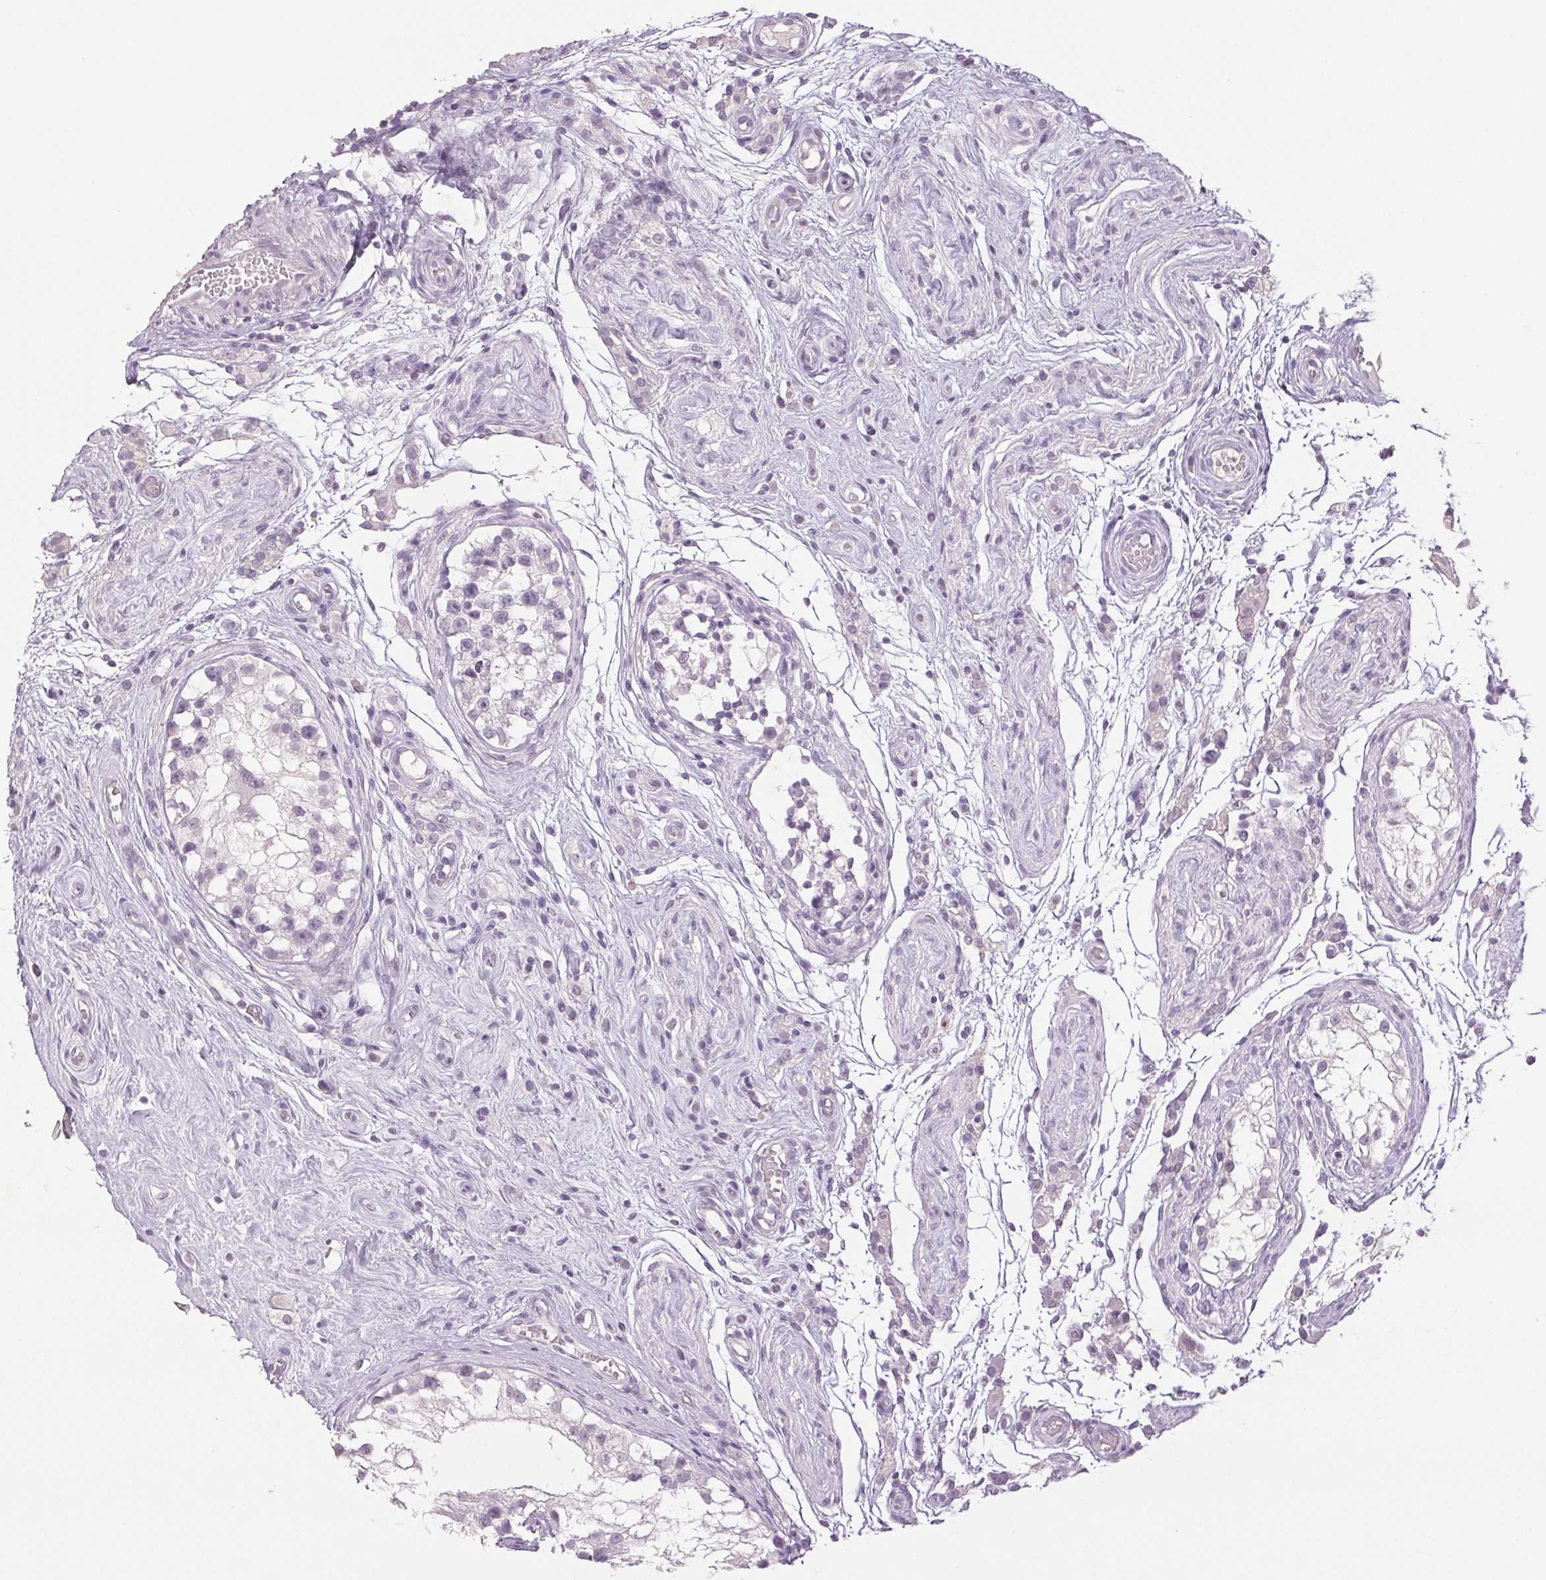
{"staining": {"intensity": "negative", "quantity": "none", "location": "none"}, "tissue": "testis", "cell_type": "Cells in seminiferous ducts", "image_type": "normal", "snomed": [{"axis": "morphology", "description": "Normal tissue, NOS"}, {"axis": "morphology", "description": "Seminoma, NOS"}, {"axis": "topography", "description": "Testis"}], "caption": "Testis stained for a protein using IHC demonstrates no positivity cells in seminiferous ducts.", "gene": "LTF", "patient": {"sex": "male", "age": 29}}